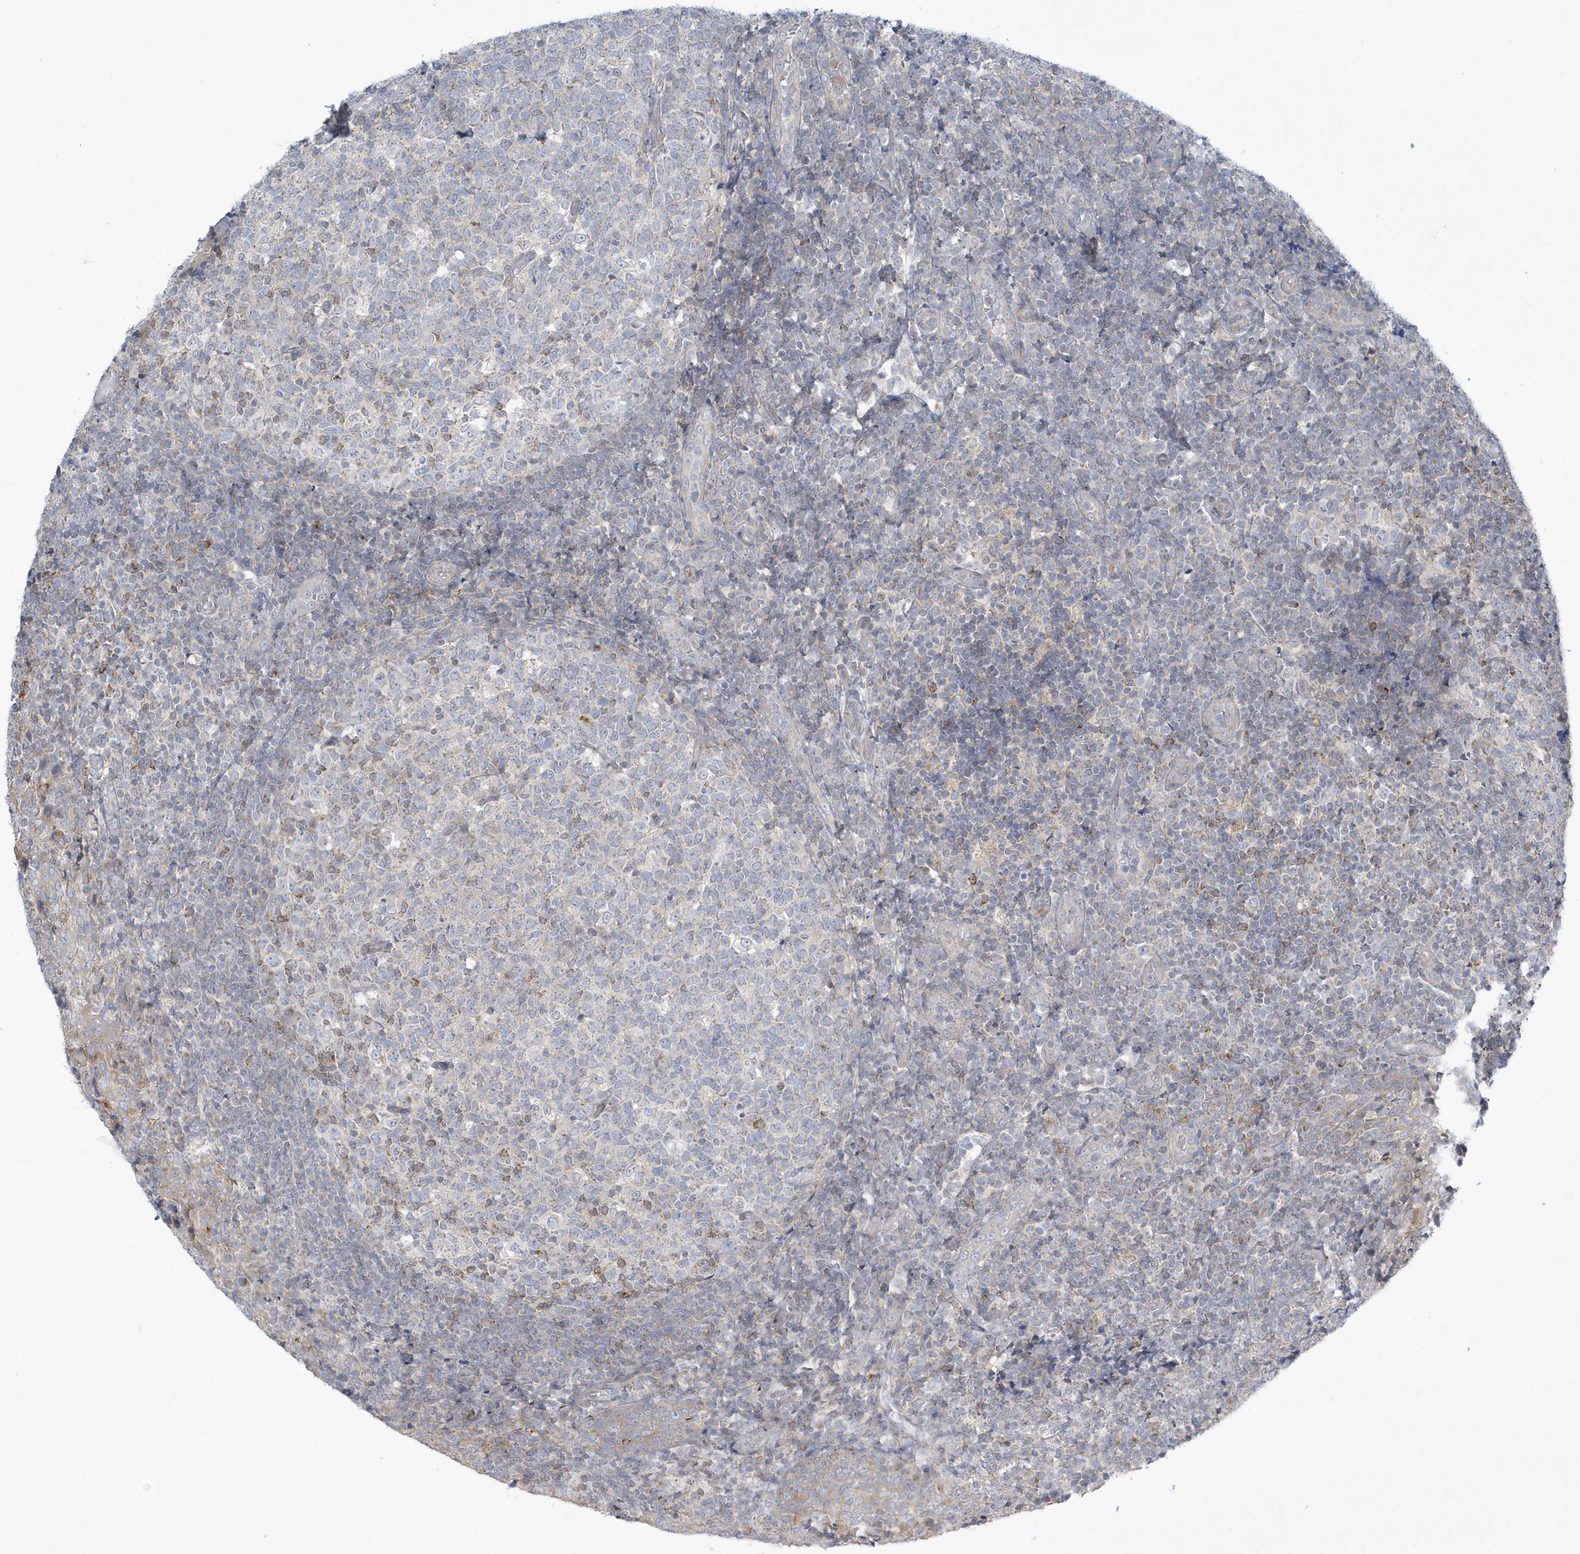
{"staining": {"intensity": "moderate", "quantity": "<25%", "location": "cytoplasmic/membranous"}, "tissue": "tonsil", "cell_type": "Germinal center cells", "image_type": "normal", "snomed": [{"axis": "morphology", "description": "Normal tissue, NOS"}, {"axis": "topography", "description": "Tonsil"}], "caption": "Protein expression analysis of benign tonsil exhibits moderate cytoplasmic/membranous positivity in about <25% of germinal center cells.", "gene": "DNAJC18", "patient": {"sex": "female", "age": 19}}